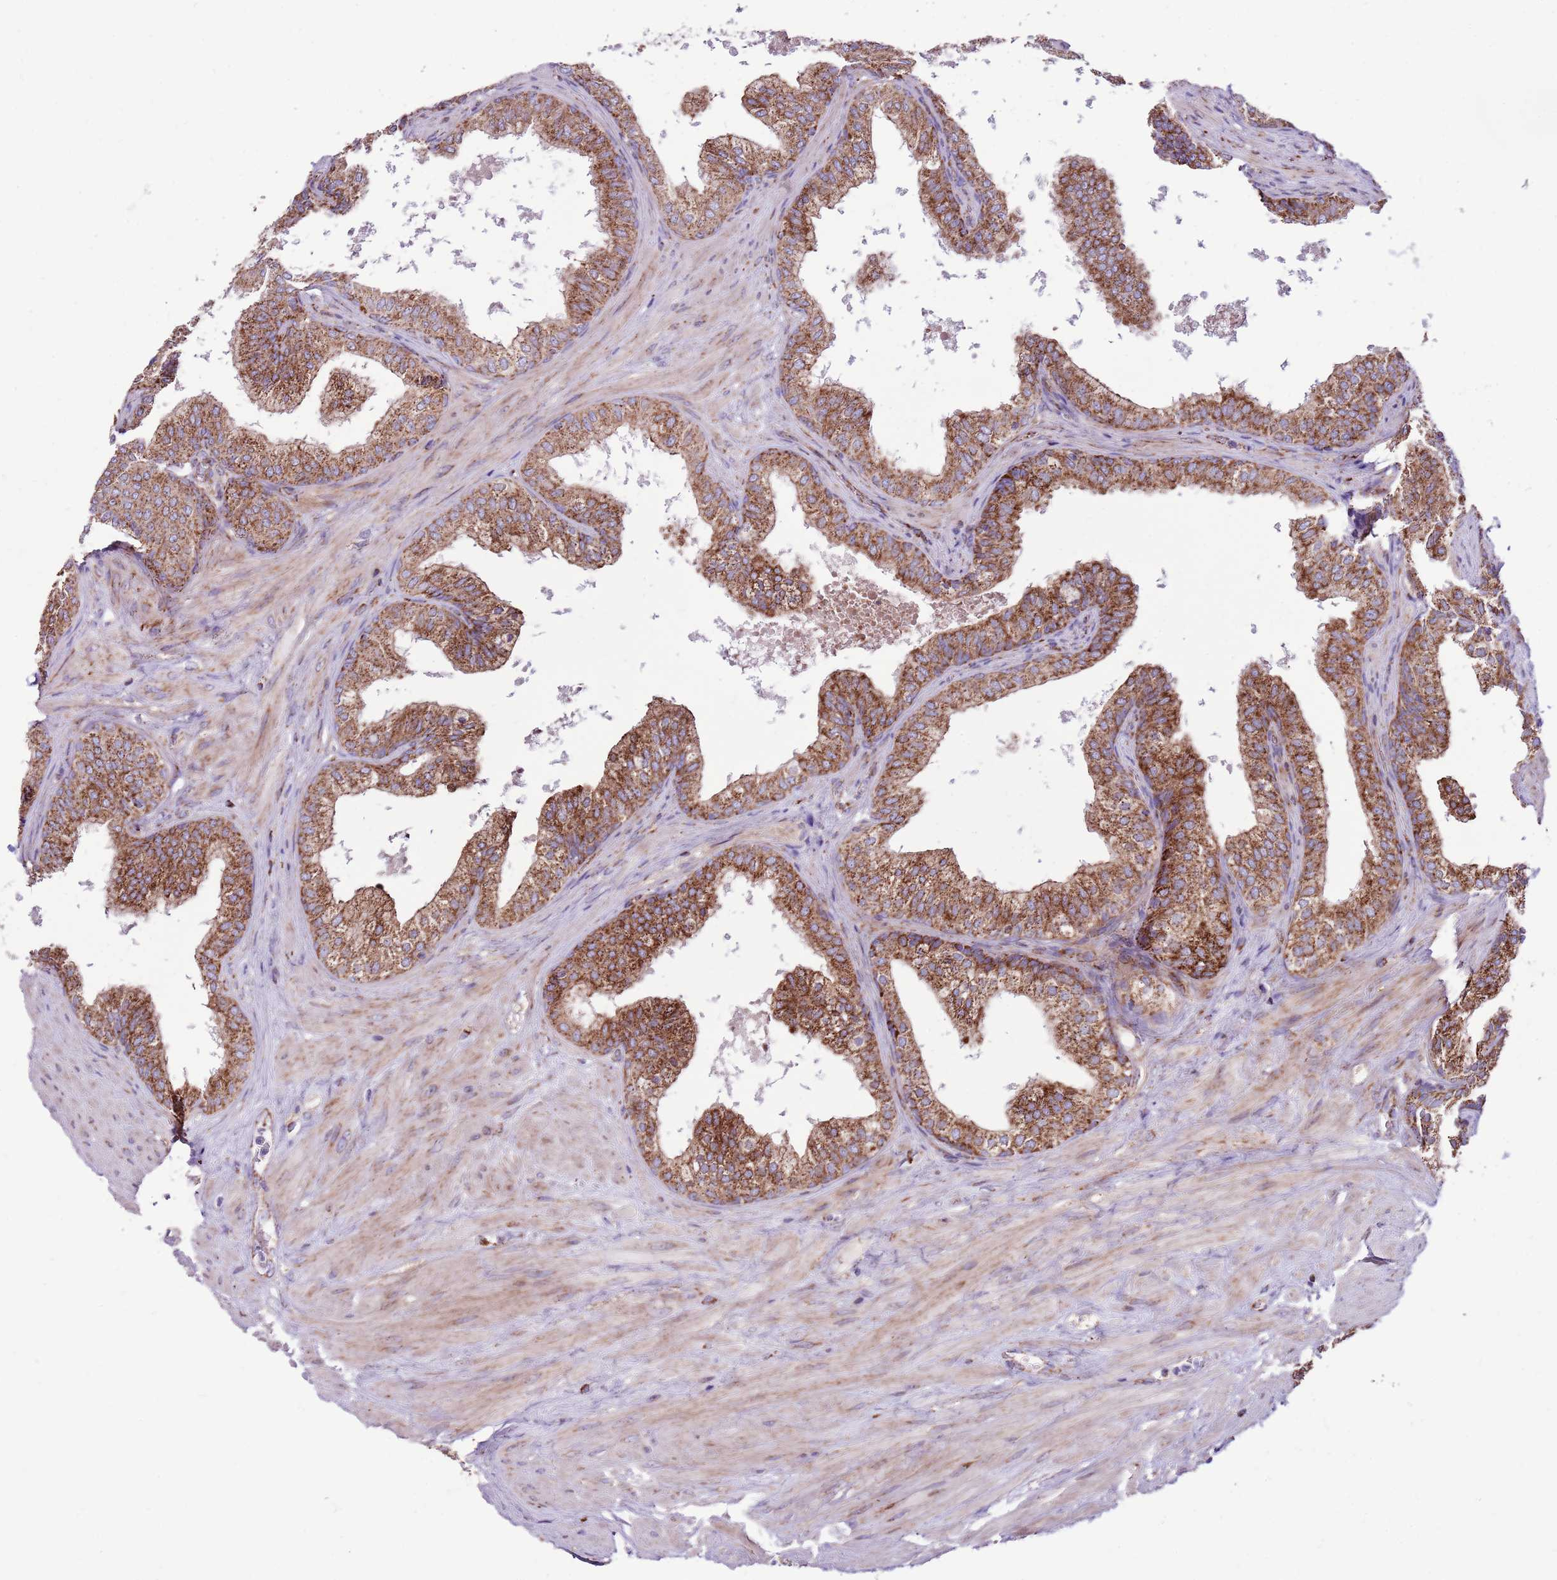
{"staining": {"intensity": "strong", "quantity": ">75%", "location": "cytoplasmic/membranous"}, "tissue": "prostate", "cell_type": "Glandular cells", "image_type": "normal", "snomed": [{"axis": "morphology", "description": "Normal tissue, NOS"}, {"axis": "topography", "description": "Prostate"}], "caption": "Brown immunohistochemical staining in benign human prostate shows strong cytoplasmic/membranous staining in approximately >75% of glandular cells. (Brightfield microscopy of DAB IHC at high magnification).", "gene": "HECTD4", "patient": {"sex": "male", "age": 60}}